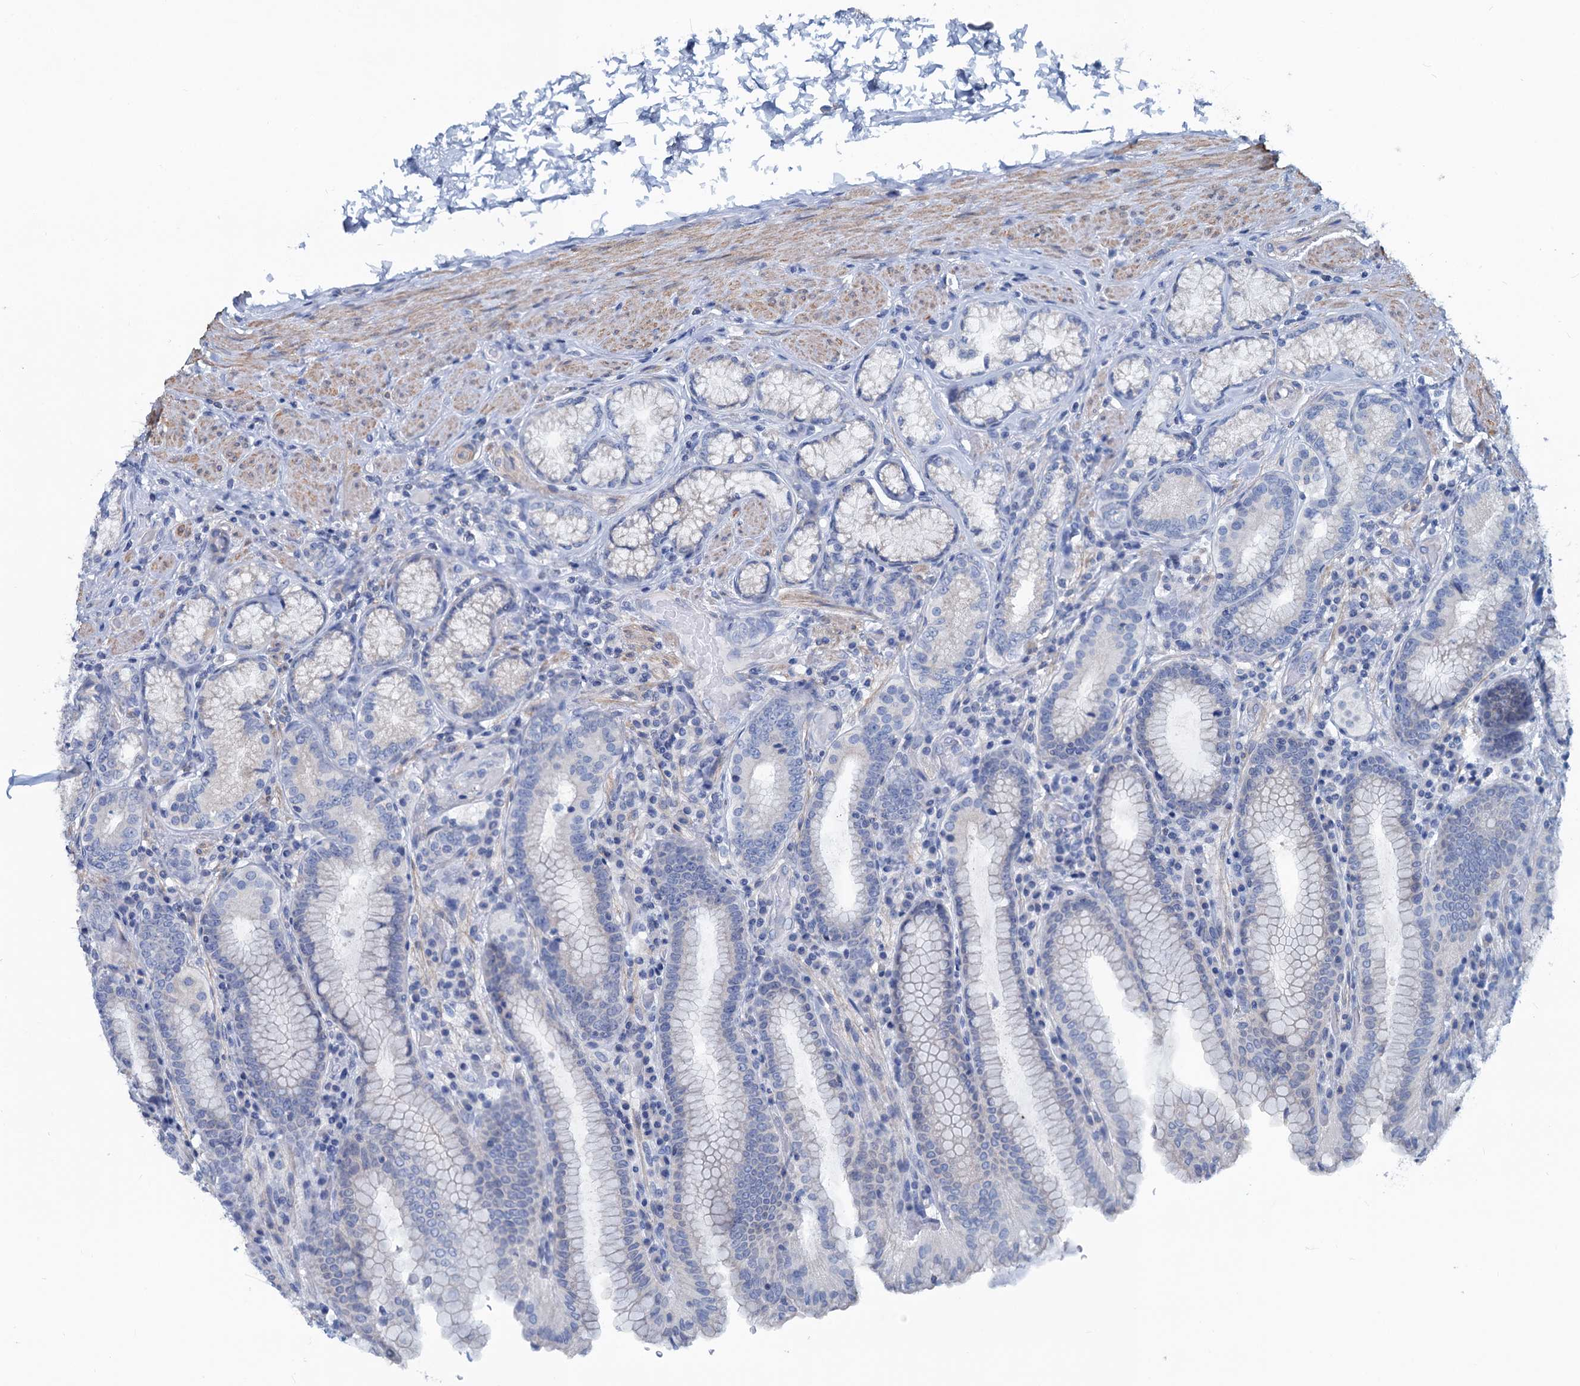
{"staining": {"intensity": "negative", "quantity": "none", "location": "none"}, "tissue": "stomach", "cell_type": "Glandular cells", "image_type": "normal", "snomed": [{"axis": "morphology", "description": "Normal tissue, NOS"}, {"axis": "topography", "description": "Stomach, upper"}, {"axis": "topography", "description": "Stomach, lower"}], "caption": "Protein analysis of normal stomach demonstrates no significant expression in glandular cells. Brightfield microscopy of immunohistochemistry stained with DAB (3,3'-diaminobenzidine) (brown) and hematoxylin (blue), captured at high magnification.", "gene": "SLC1A3", "patient": {"sex": "female", "age": 76}}